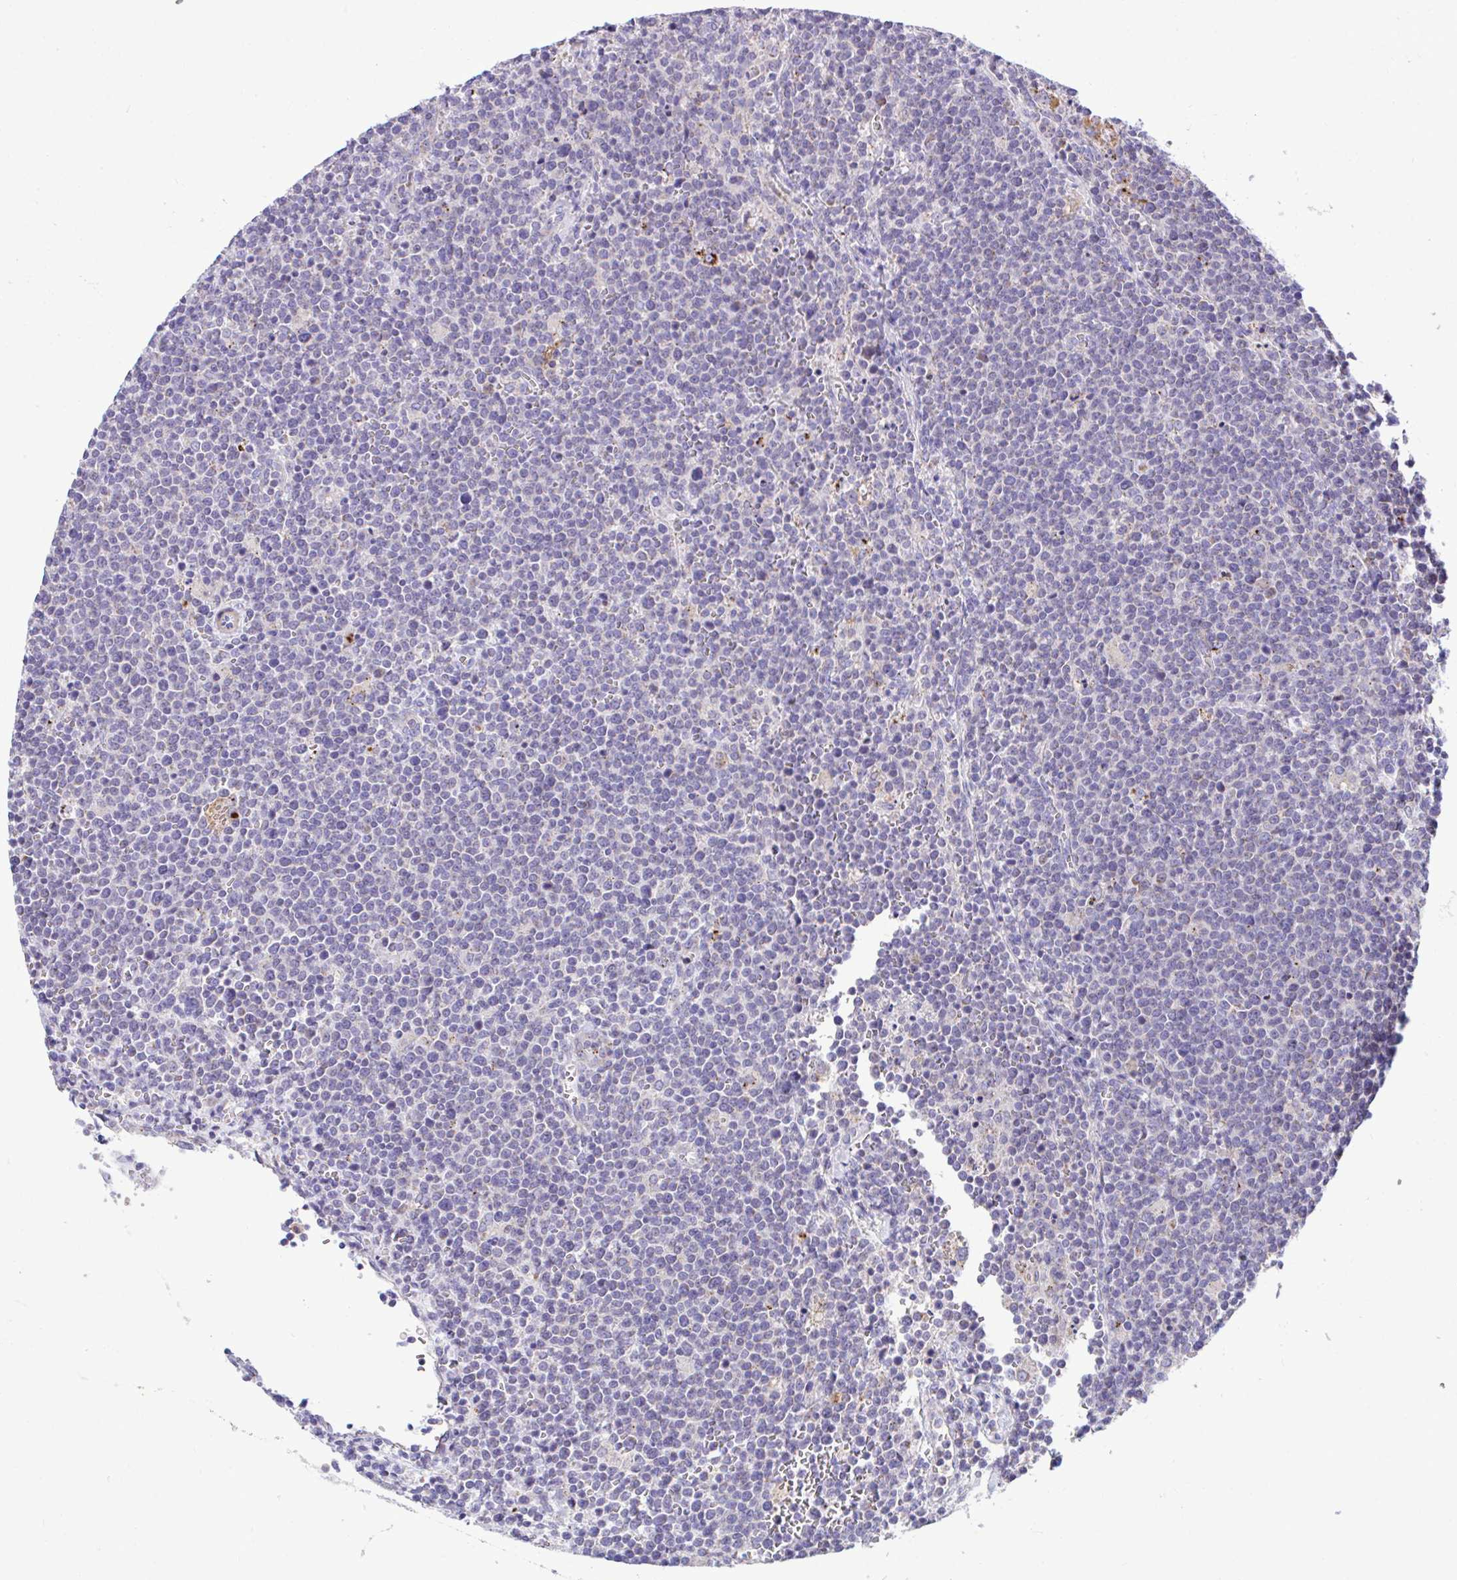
{"staining": {"intensity": "negative", "quantity": "none", "location": "none"}, "tissue": "lymphoma", "cell_type": "Tumor cells", "image_type": "cancer", "snomed": [{"axis": "morphology", "description": "Malignant lymphoma, non-Hodgkin's type, High grade"}, {"axis": "topography", "description": "Lymph node"}], "caption": "The histopathology image displays no staining of tumor cells in malignant lymphoma, non-Hodgkin's type (high-grade).", "gene": "MRPS16", "patient": {"sex": "male", "age": 61}}